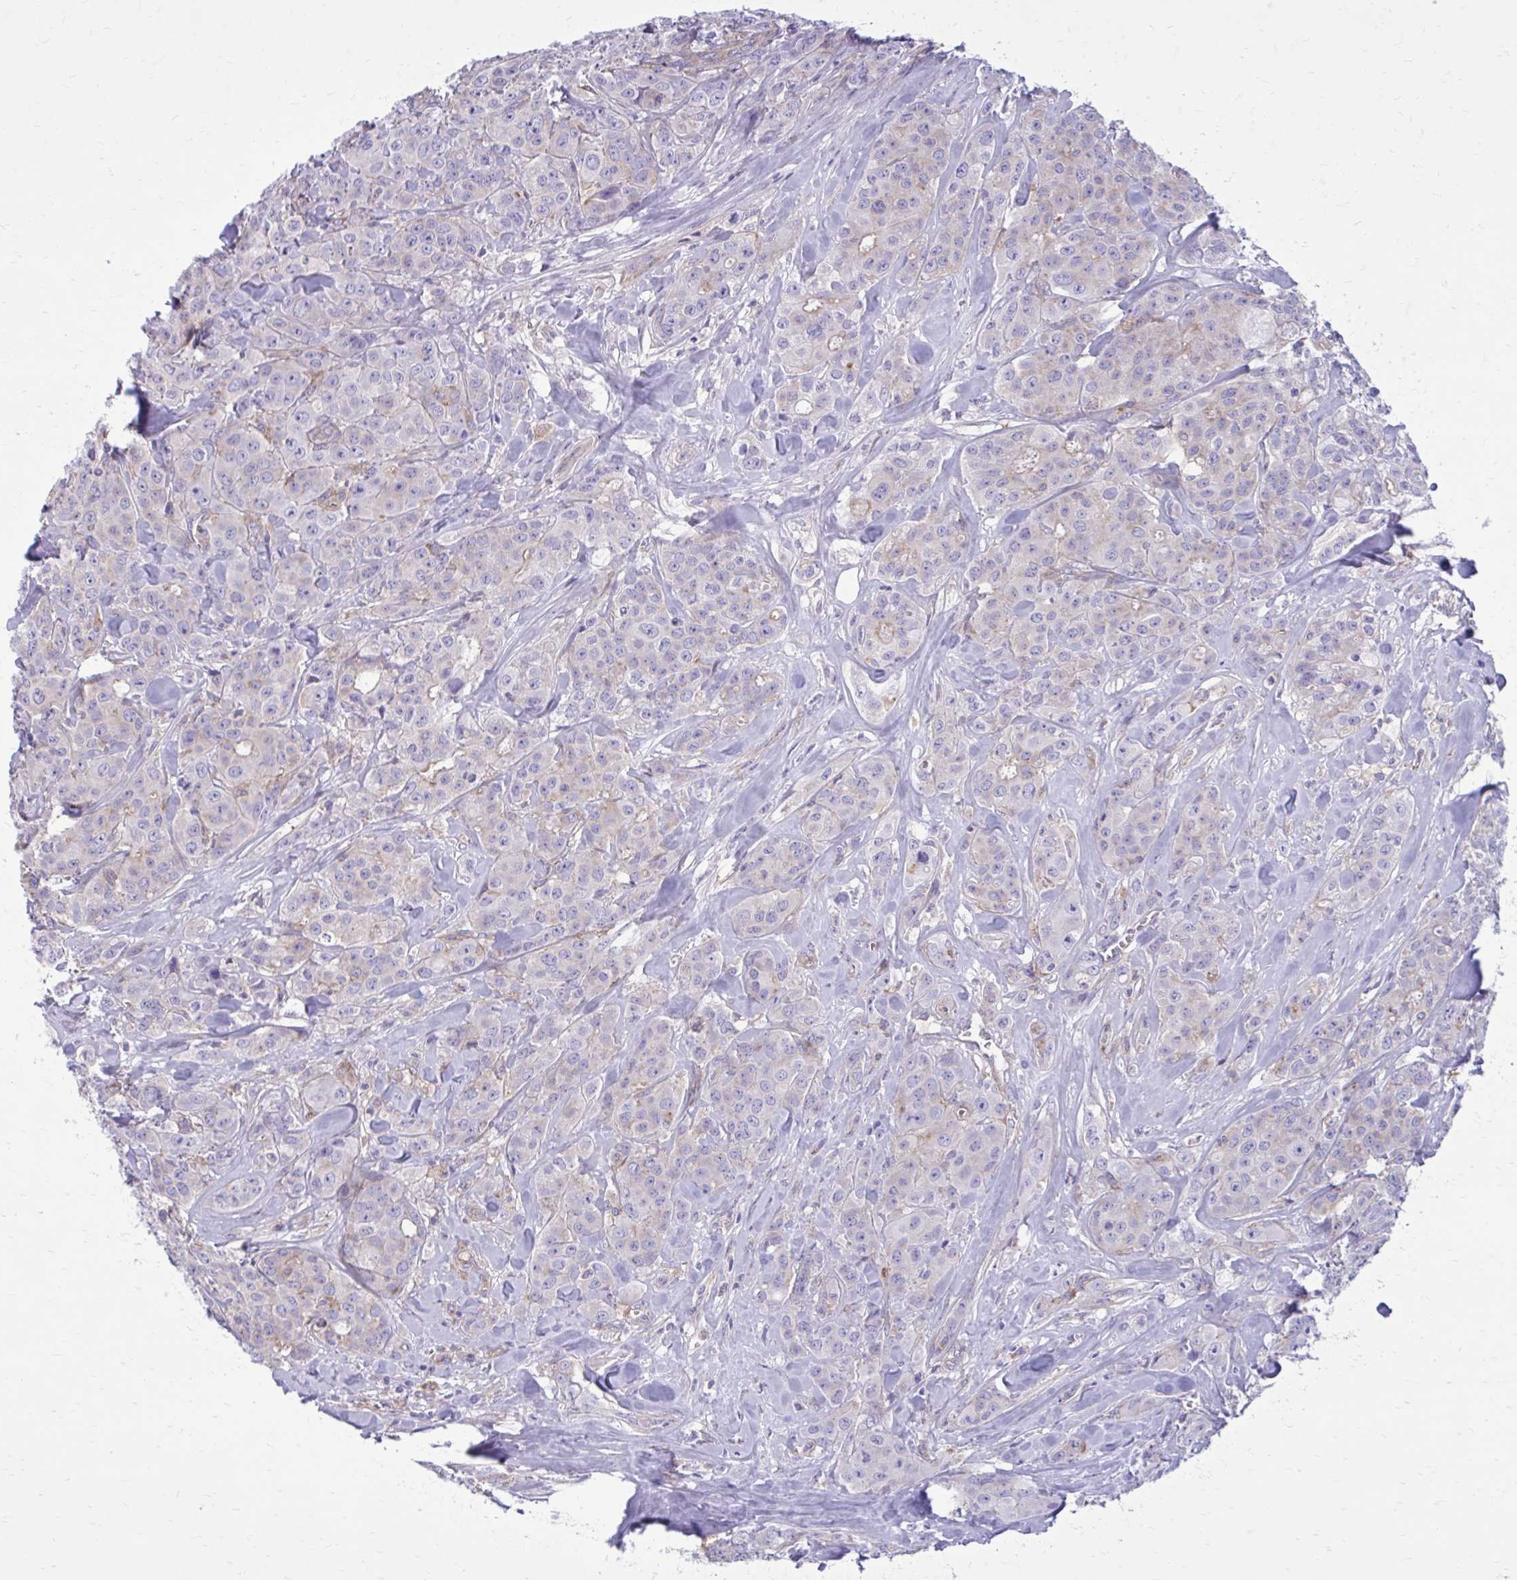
{"staining": {"intensity": "negative", "quantity": "none", "location": "none"}, "tissue": "breast cancer", "cell_type": "Tumor cells", "image_type": "cancer", "snomed": [{"axis": "morphology", "description": "Normal tissue, NOS"}, {"axis": "morphology", "description": "Duct carcinoma"}, {"axis": "topography", "description": "Breast"}], "caption": "Immunohistochemical staining of infiltrating ductal carcinoma (breast) exhibits no significant positivity in tumor cells. (DAB (3,3'-diaminobenzidine) immunohistochemistry visualized using brightfield microscopy, high magnification).", "gene": "CLTA", "patient": {"sex": "female", "age": 43}}